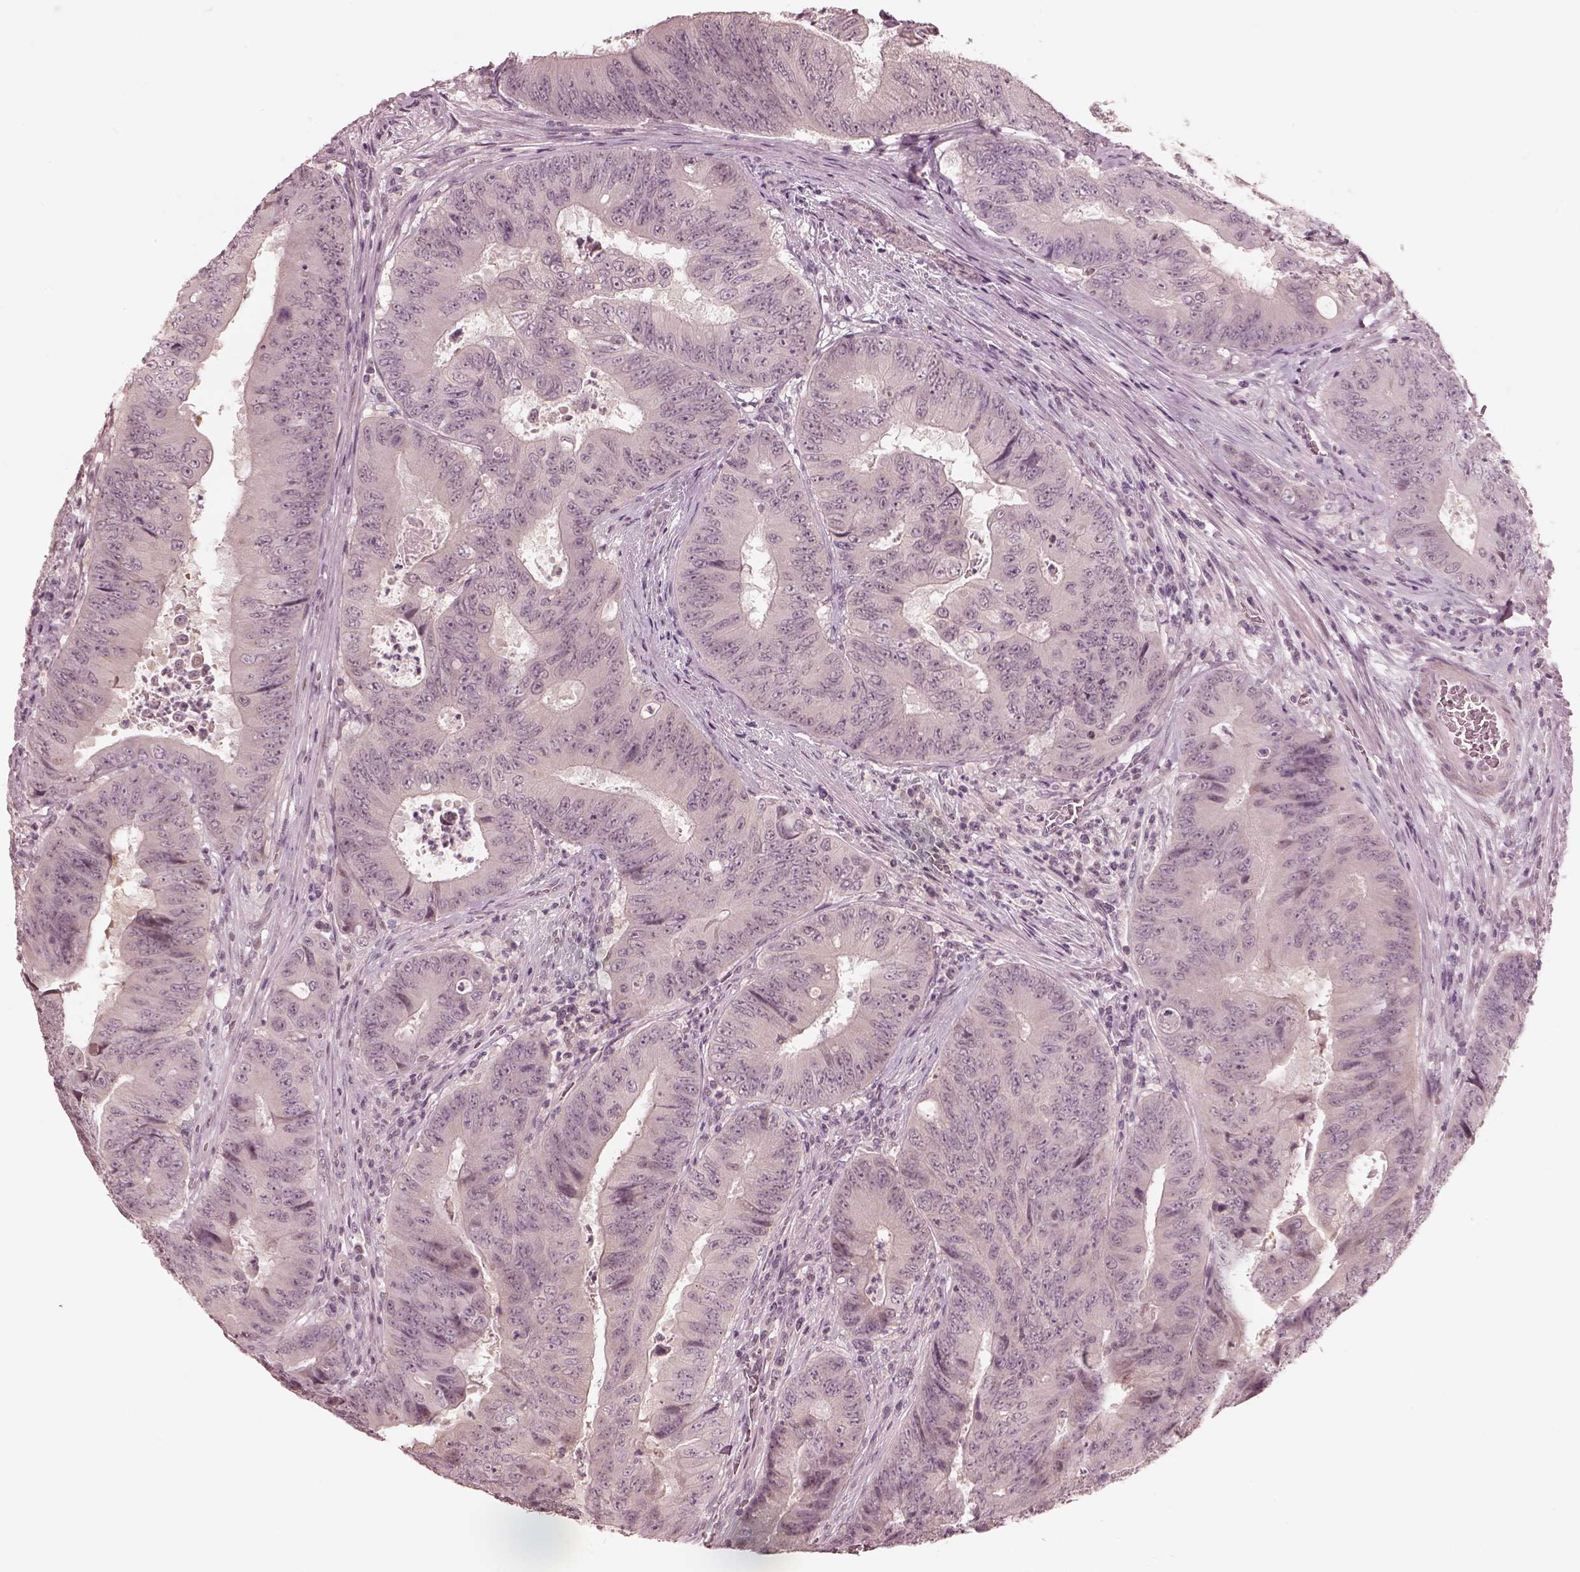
{"staining": {"intensity": "negative", "quantity": "none", "location": "none"}, "tissue": "colorectal cancer", "cell_type": "Tumor cells", "image_type": "cancer", "snomed": [{"axis": "morphology", "description": "Adenocarcinoma, NOS"}, {"axis": "topography", "description": "Colon"}], "caption": "High magnification brightfield microscopy of colorectal adenocarcinoma stained with DAB (3,3'-diaminobenzidine) (brown) and counterstained with hematoxylin (blue): tumor cells show no significant positivity.", "gene": "IQCG", "patient": {"sex": "female", "age": 48}}